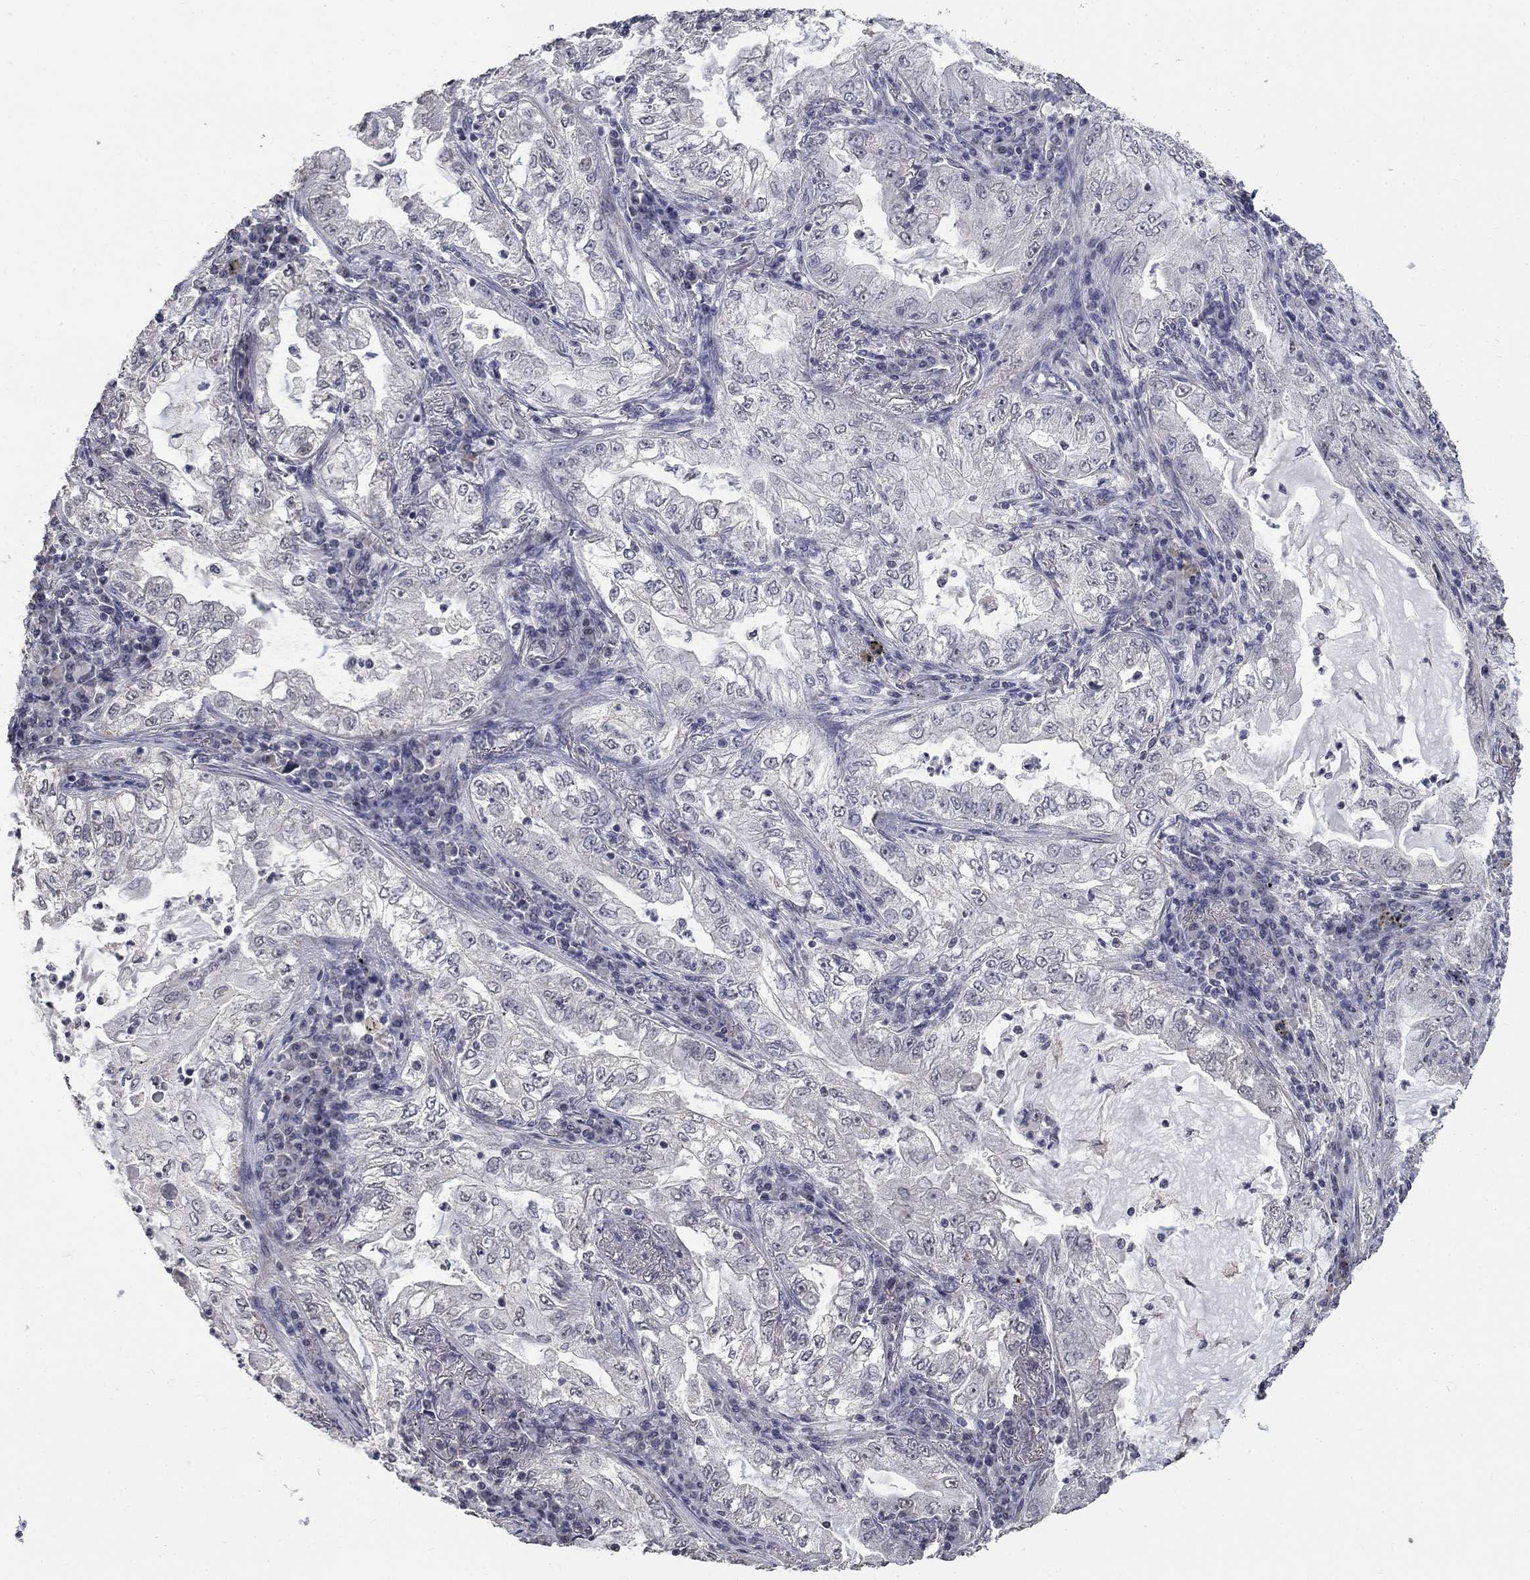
{"staining": {"intensity": "negative", "quantity": "none", "location": "none"}, "tissue": "lung cancer", "cell_type": "Tumor cells", "image_type": "cancer", "snomed": [{"axis": "morphology", "description": "Adenocarcinoma, NOS"}, {"axis": "topography", "description": "Lung"}], "caption": "Tumor cells are negative for brown protein staining in lung adenocarcinoma.", "gene": "SPATA33", "patient": {"sex": "female", "age": 73}}